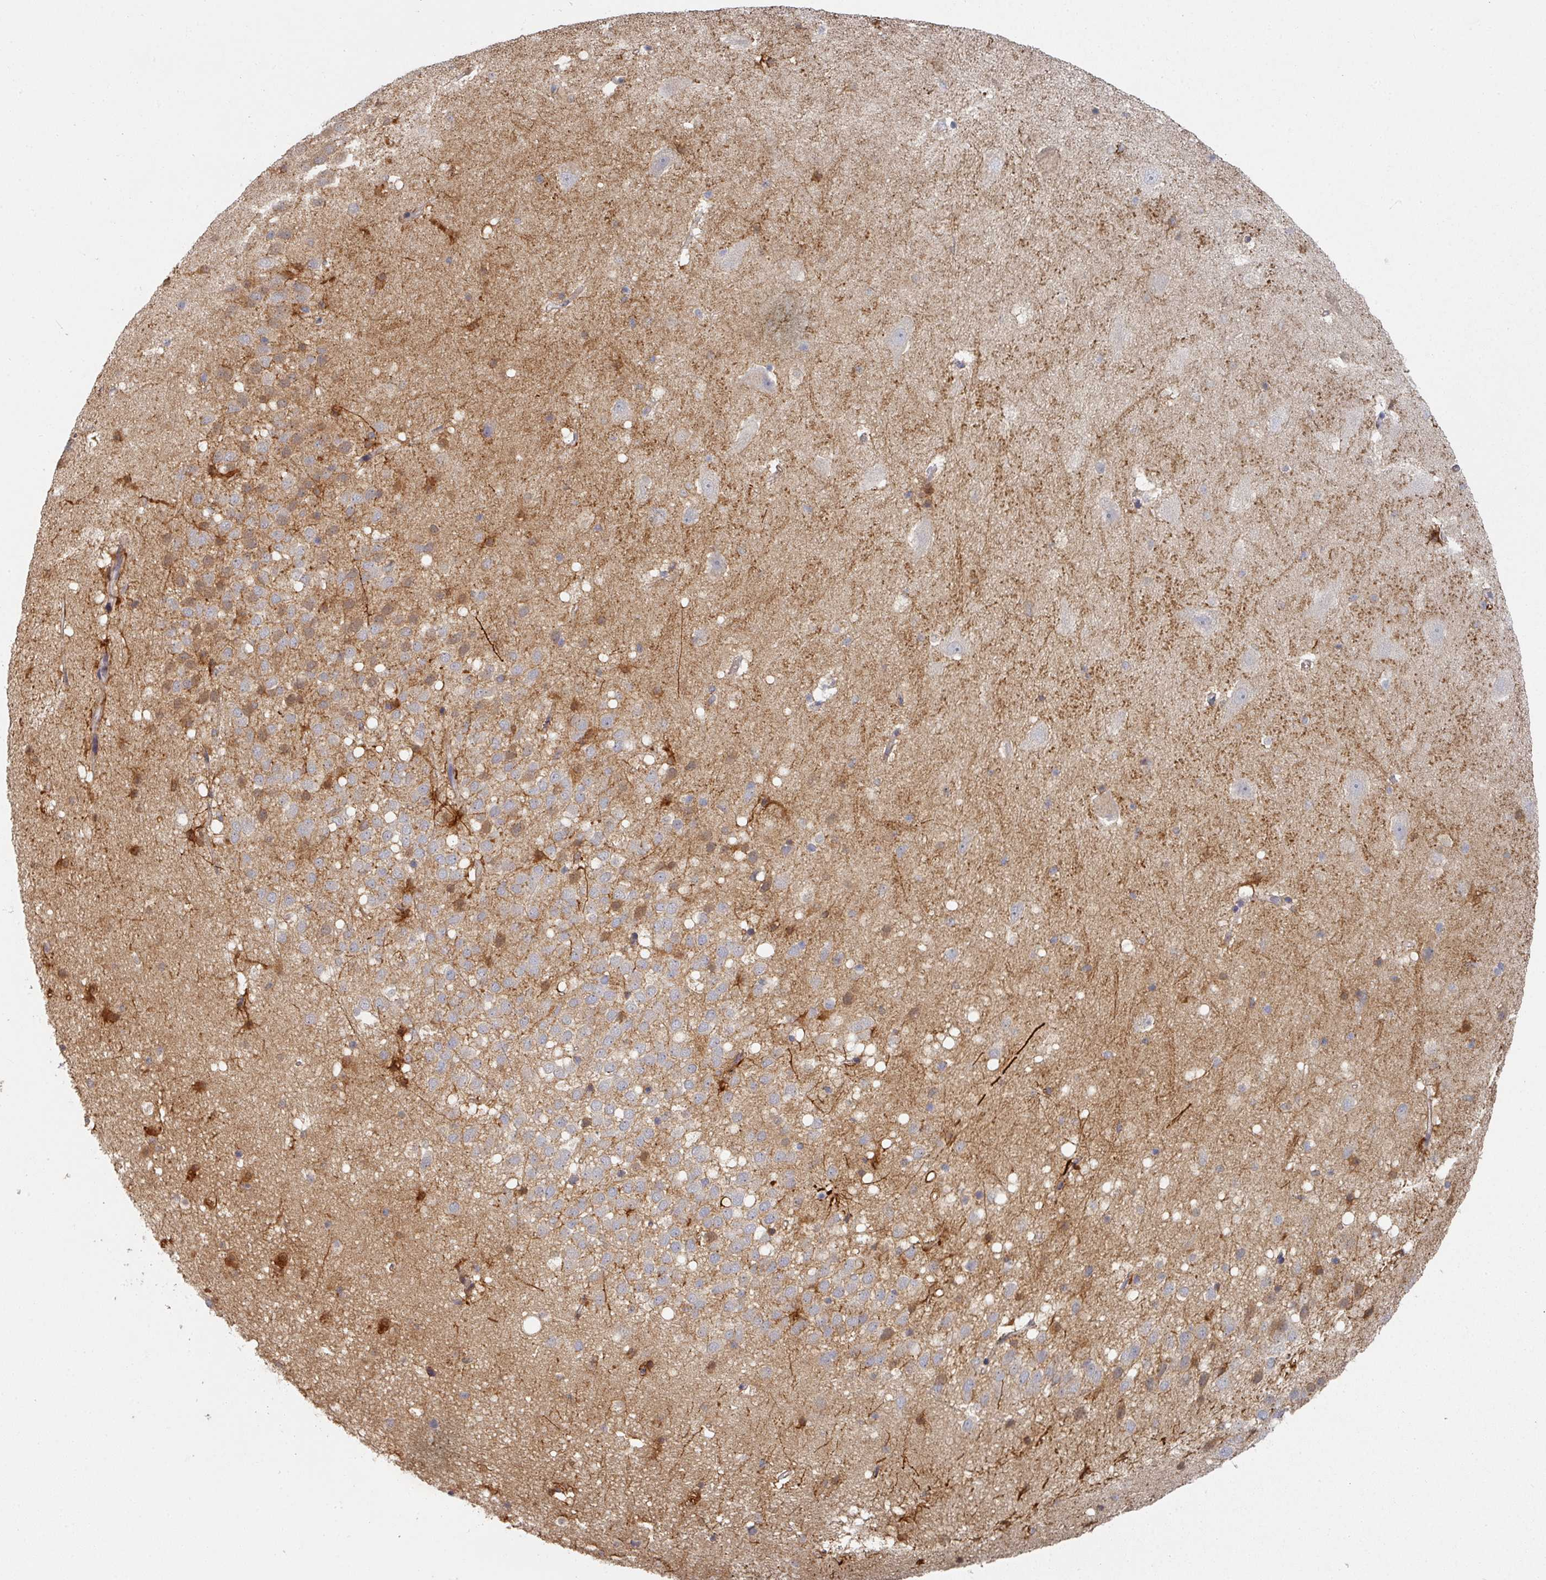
{"staining": {"intensity": "moderate", "quantity": "<25%", "location": "cytoplasmic/membranous"}, "tissue": "hippocampus", "cell_type": "Glial cells", "image_type": "normal", "snomed": [{"axis": "morphology", "description": "Normal tissue, NOS"}, {"axis": "topography", "description": "Hippocampus"}], "caption": "Hippocampus was stained to show a protein in brown. There is low levels of moderate cytoplasmic/membranous staining in approximately <25% of glial cells.", "gene": "ENSG00000249773", "patient": {"sex": "male", "age": 37}}